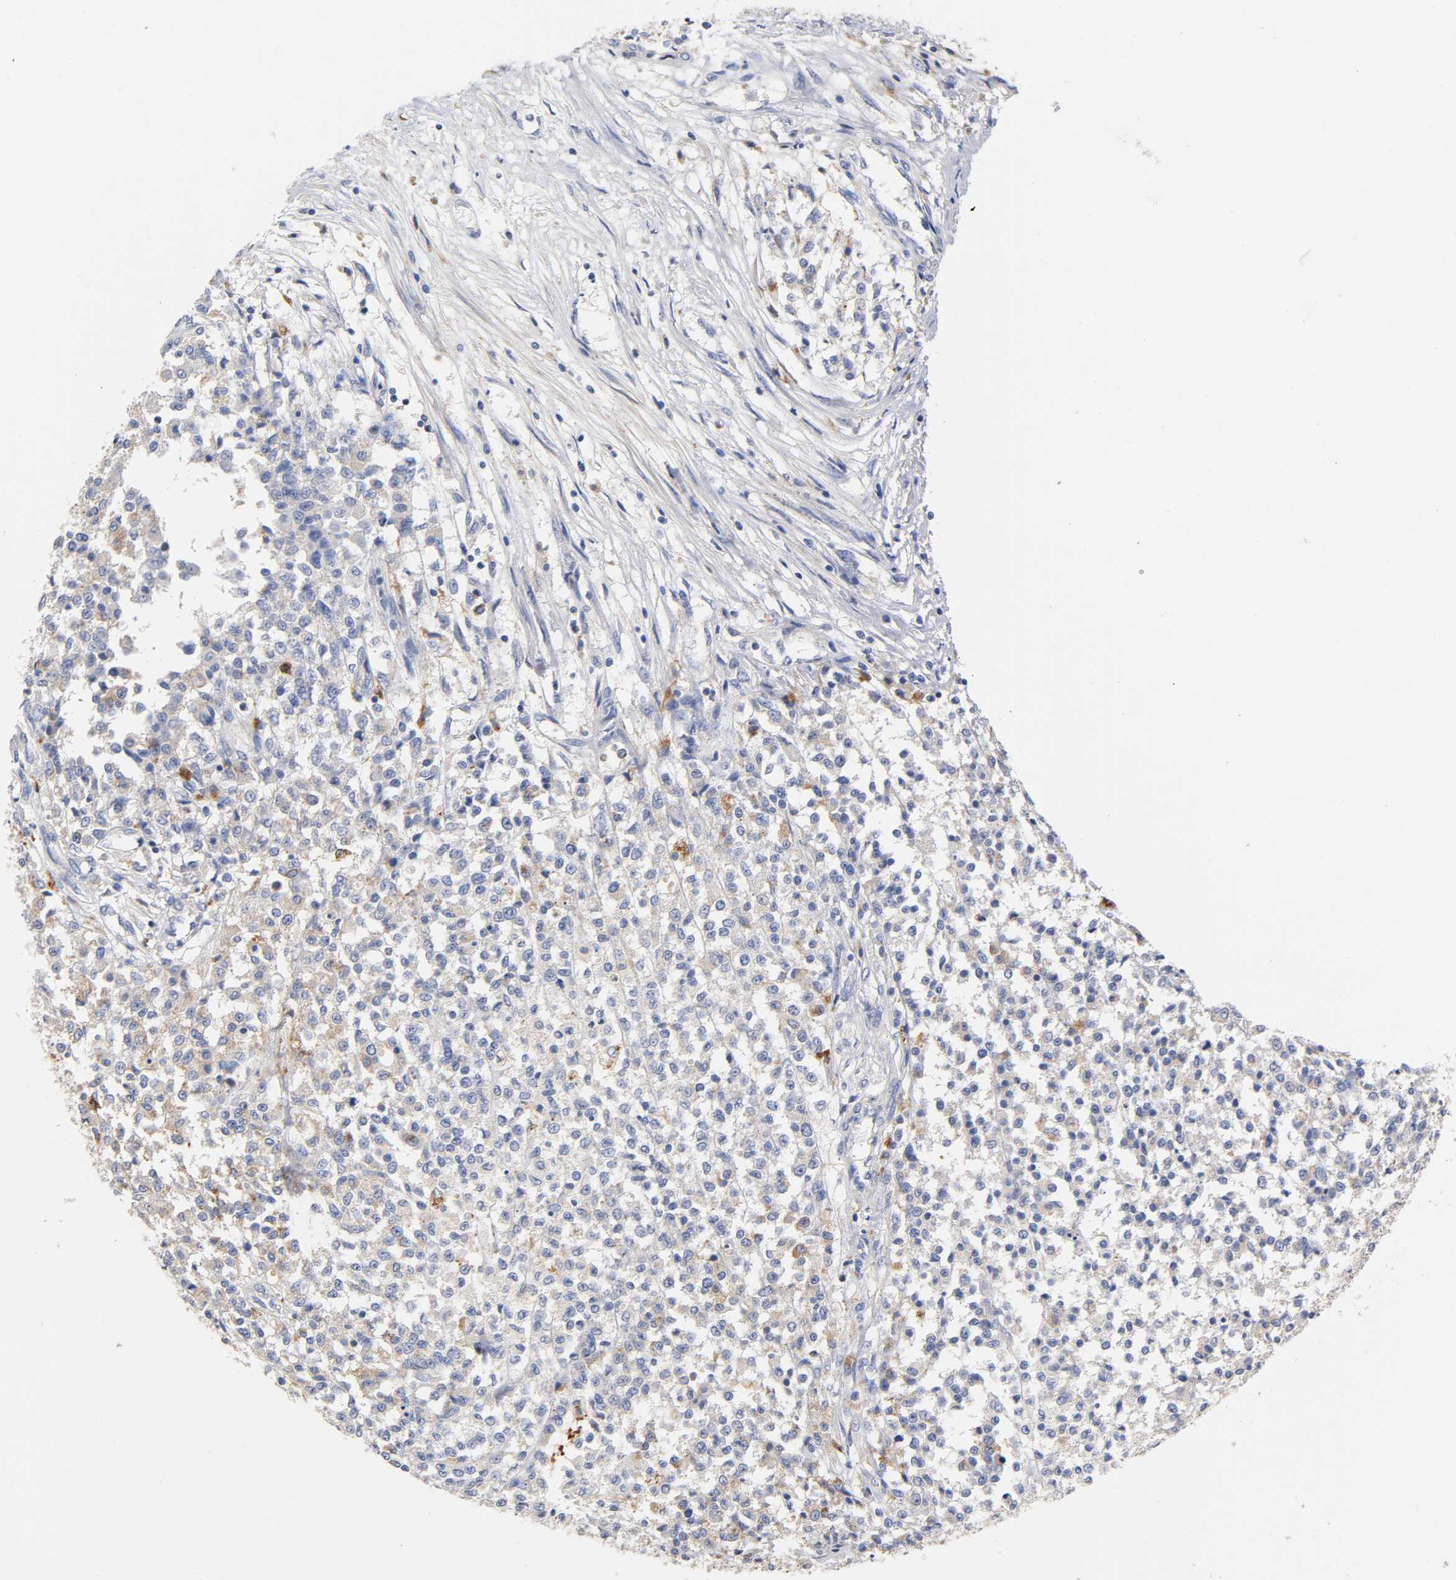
{"staining": {"intensity": "weak", "quantity": "<25%", "location": "cytoplasmic/membranous"}, "tissue": "testis cancer", "cell_type": "Tumor cells", "image_type": "cancer", "snomed": [{"axis": "morphology", "description": "Seminoma, NOS"}, {"axis": "topography", "description": "Testis"}], "caption": "The immunohistochemistry photomicrograph has no significant staining in tumor cells of testis seminoma tissue. Brightfield microscopy of IHC stained with DAB (3,3'-diaminobenzidine) (brown) and hematoxylin (blue), captured at high magnification.", "gene": "SEMA5A", "patient": {"sex": "male", "age": 59}}